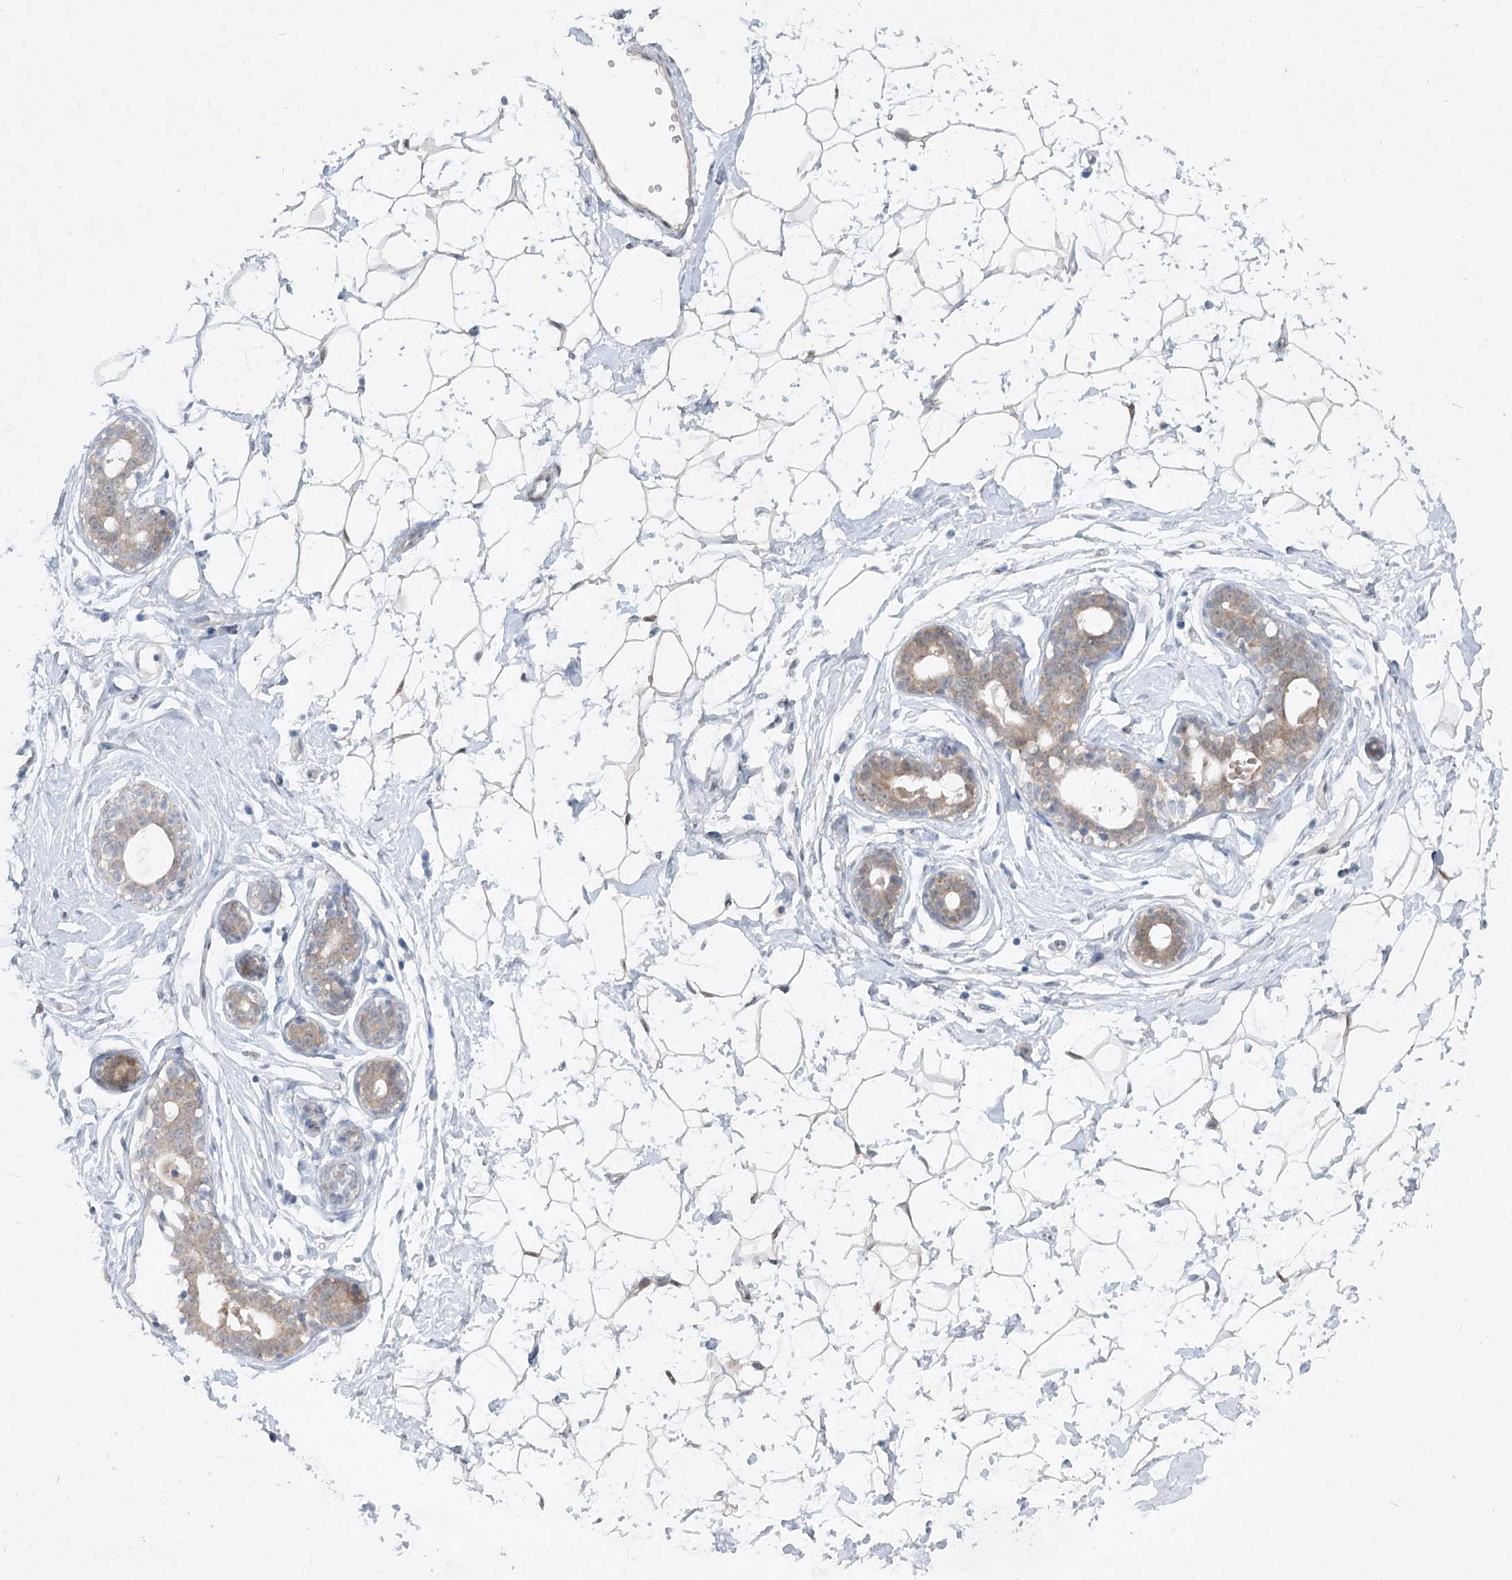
{"staining": {"intensity": "negative", "quantity": "none", "location": "none"}, "tissue": "breast", "cell_type": "Adipocytes", "image_type": "normal", "snomed": [{"axis": "morphology", "description": "Normal tissue, NOS"}, {"axis": "morphology", "description": "Adenoma, NOS"}, {"axis": "topography", "description": "Breast"}], "caption": "The photomicrograph displays no significant staining in adipocytes of breast. Brightfield microscopy of immunohistochemistry stained with DAB (brown) and hematoxylin (blue), captured at high magnification.", "gene": "AAMDC", "patient": {"sex": "female", "age": 23}}